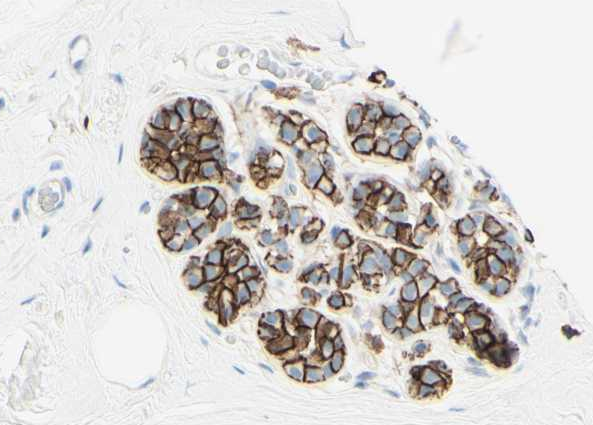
{"staining": {"intensity": "negative", "quantity": "none", "location": "none"}, "tissue": "breast", "cell_type": "Adipocytes", "image_type": "normal", "snomed": [{"axis": "morphology", "description": "Normal tissue, NOS"}, {"axis": "topography", "description": "Breast"}], "caption": "Immunohistochemical staining of unremarkable human breast exhibits no significant positivity in adipocytes. (DAB (3,3'-diaminobenzidine) IHC, high magnification).", "gene": "ALCAM", "patient": {"sex": "female", "age": 75}}